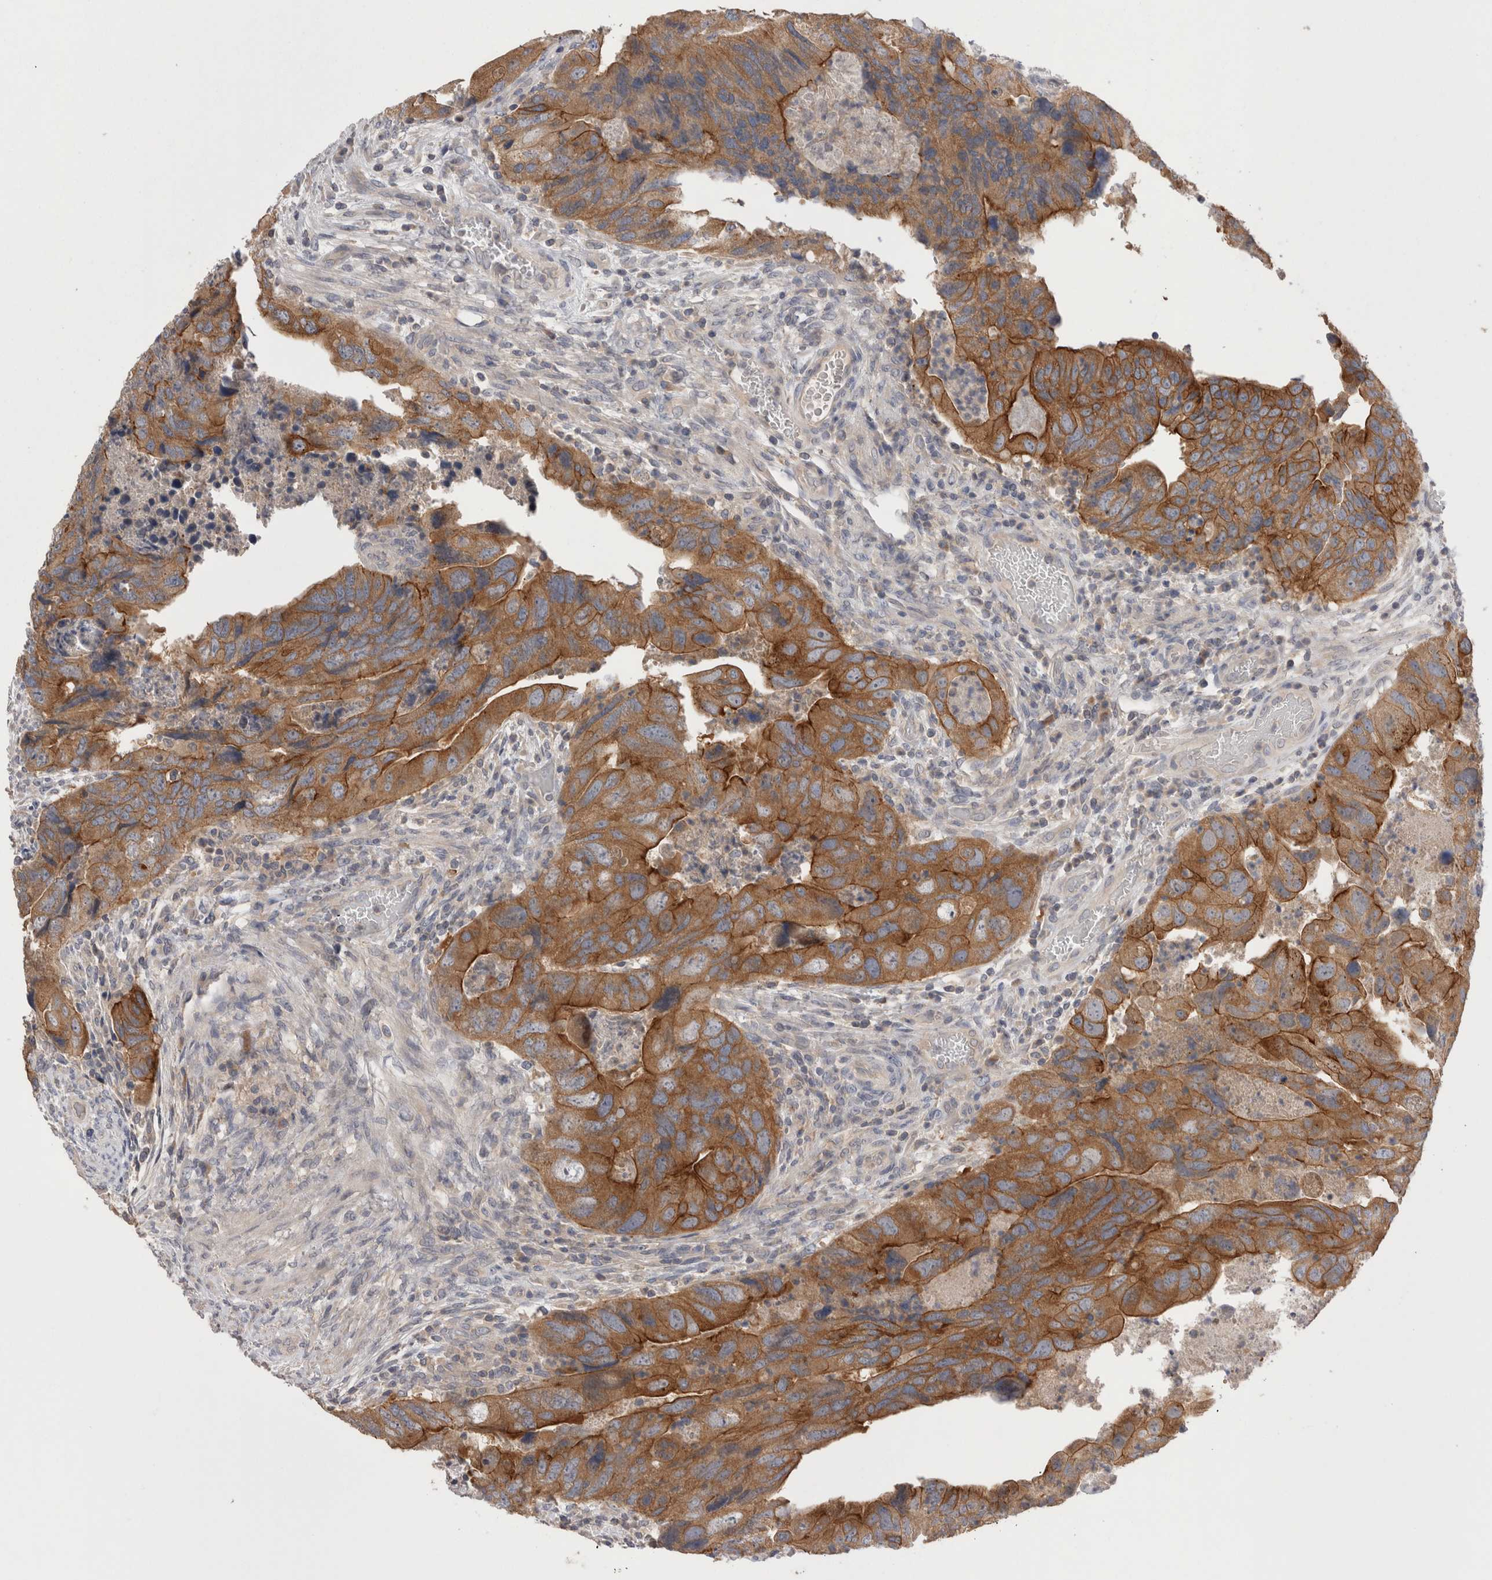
{"staining": {"intensity": "strong", "quantity": ">75%", "location": "cytoplasmic/membranous"}, "tissue": "colorectal cancer", "cell_type": "Tumor cells", "image_type": "cancer", "snomed": [{"axis": "morphology", "description": "Adenocarcinoma, NOS"}, {"axis": "topography", "description": "Rectum"}], "caption": "Strong cytoplasmic/membranous positivity is appreciated in about >75% of tumor cells in colorectal cancer. (DAB IHC, brown staining for protein, blue staining for nuclei).", "gene": "OTOR", "patient": {"sex": "male", "age": 63}}